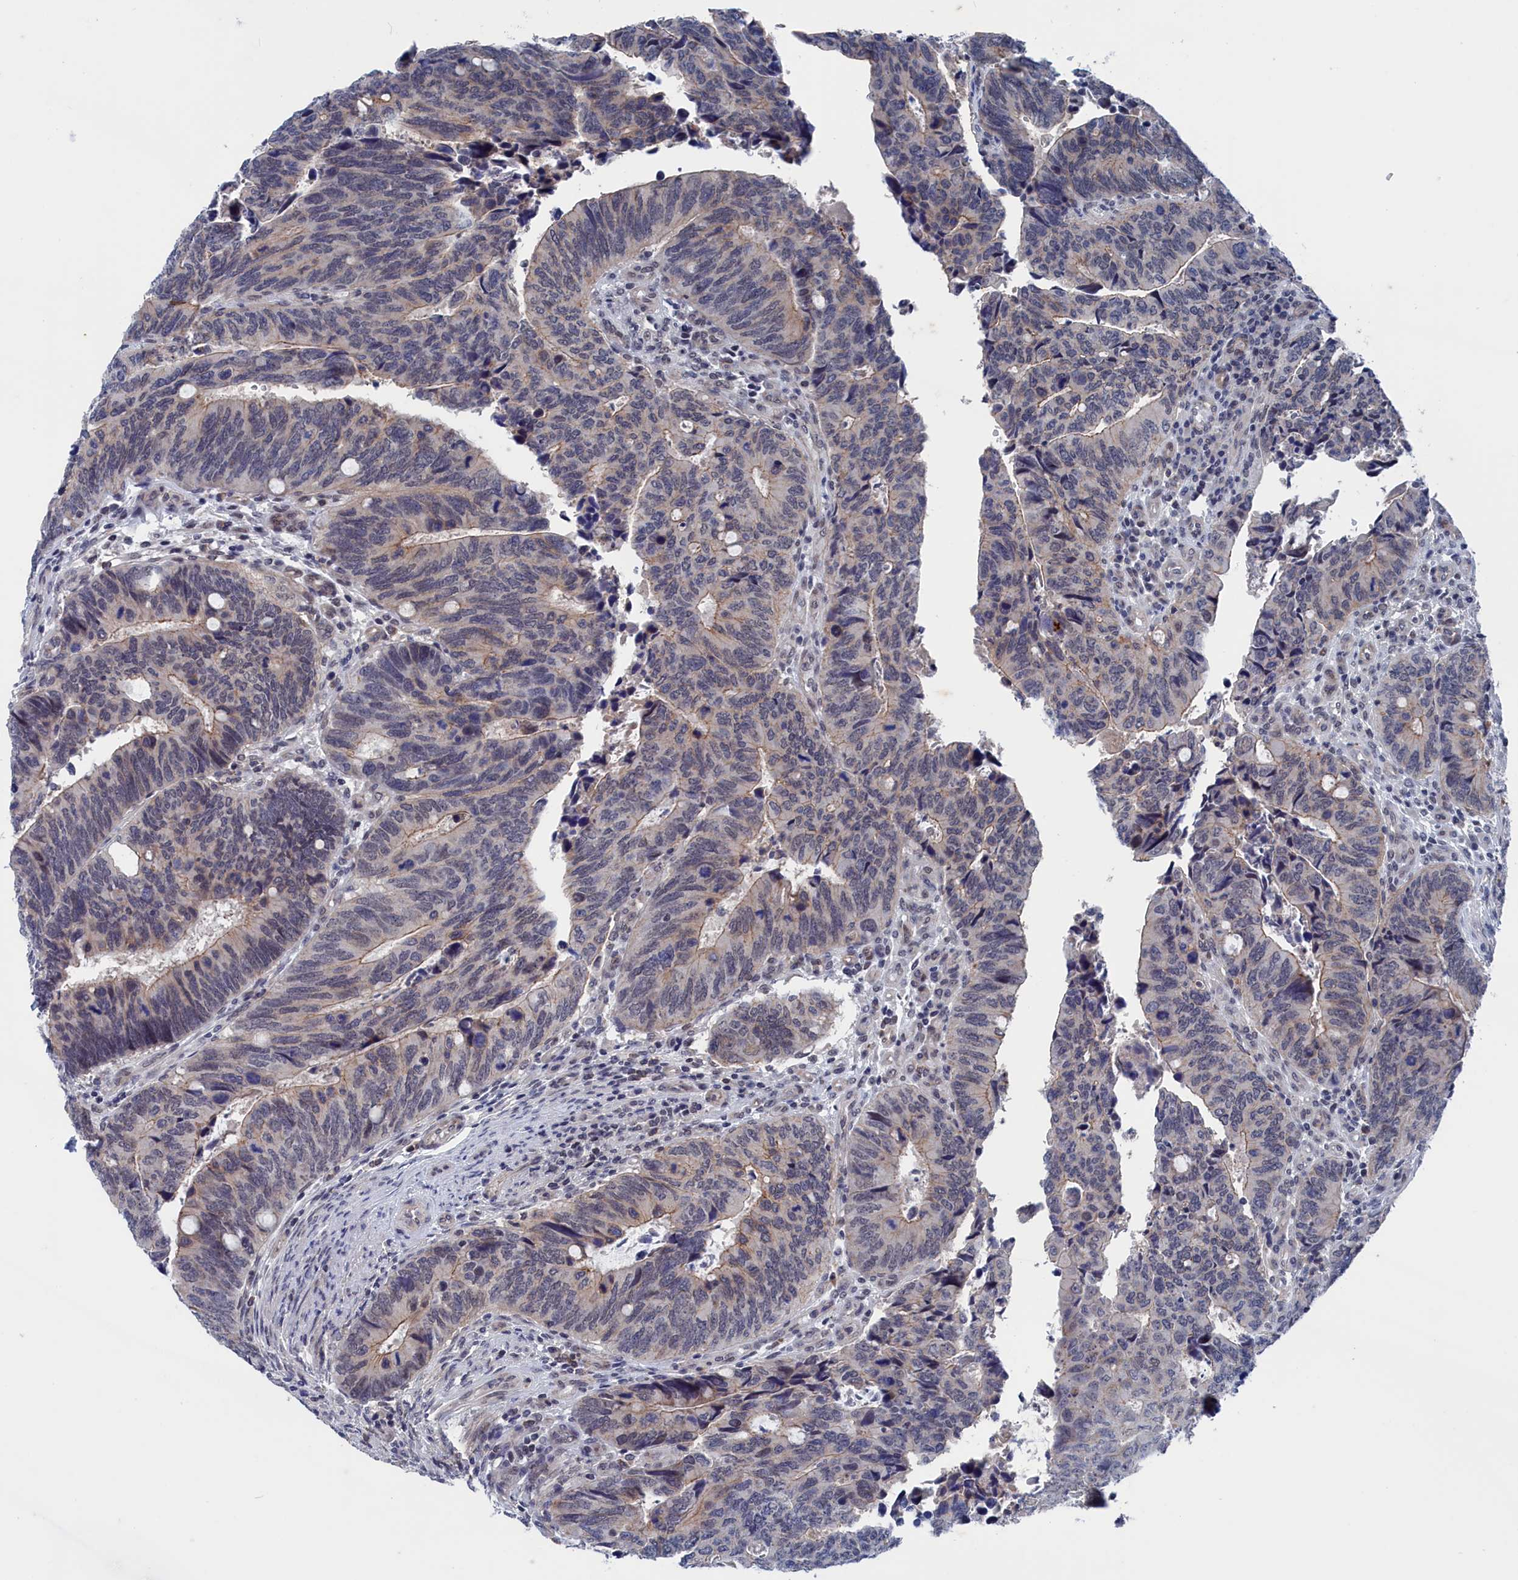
{"staining": {"intensity": "weak", "quantity": "<25%", "location": "cytoplasmic/membranous"}, "tissue": "colorectal cancer", "cell_type": "Tumor cells", "image_type": "cancer", "snomed": [{"axis": "morphology", "description": "Adenocarcinoma, NOS"}, {"axis": "topography", "description": "Colon"}], "caption": "A high-resolution photomicrograph shows immunohistochemistry (IHC) staining of colorectal adenocarcinoma, which exhibits no significant expression in tumor cells.", "gene": "MARCHF3", "patient": {"sex": "male", "age": 87}}